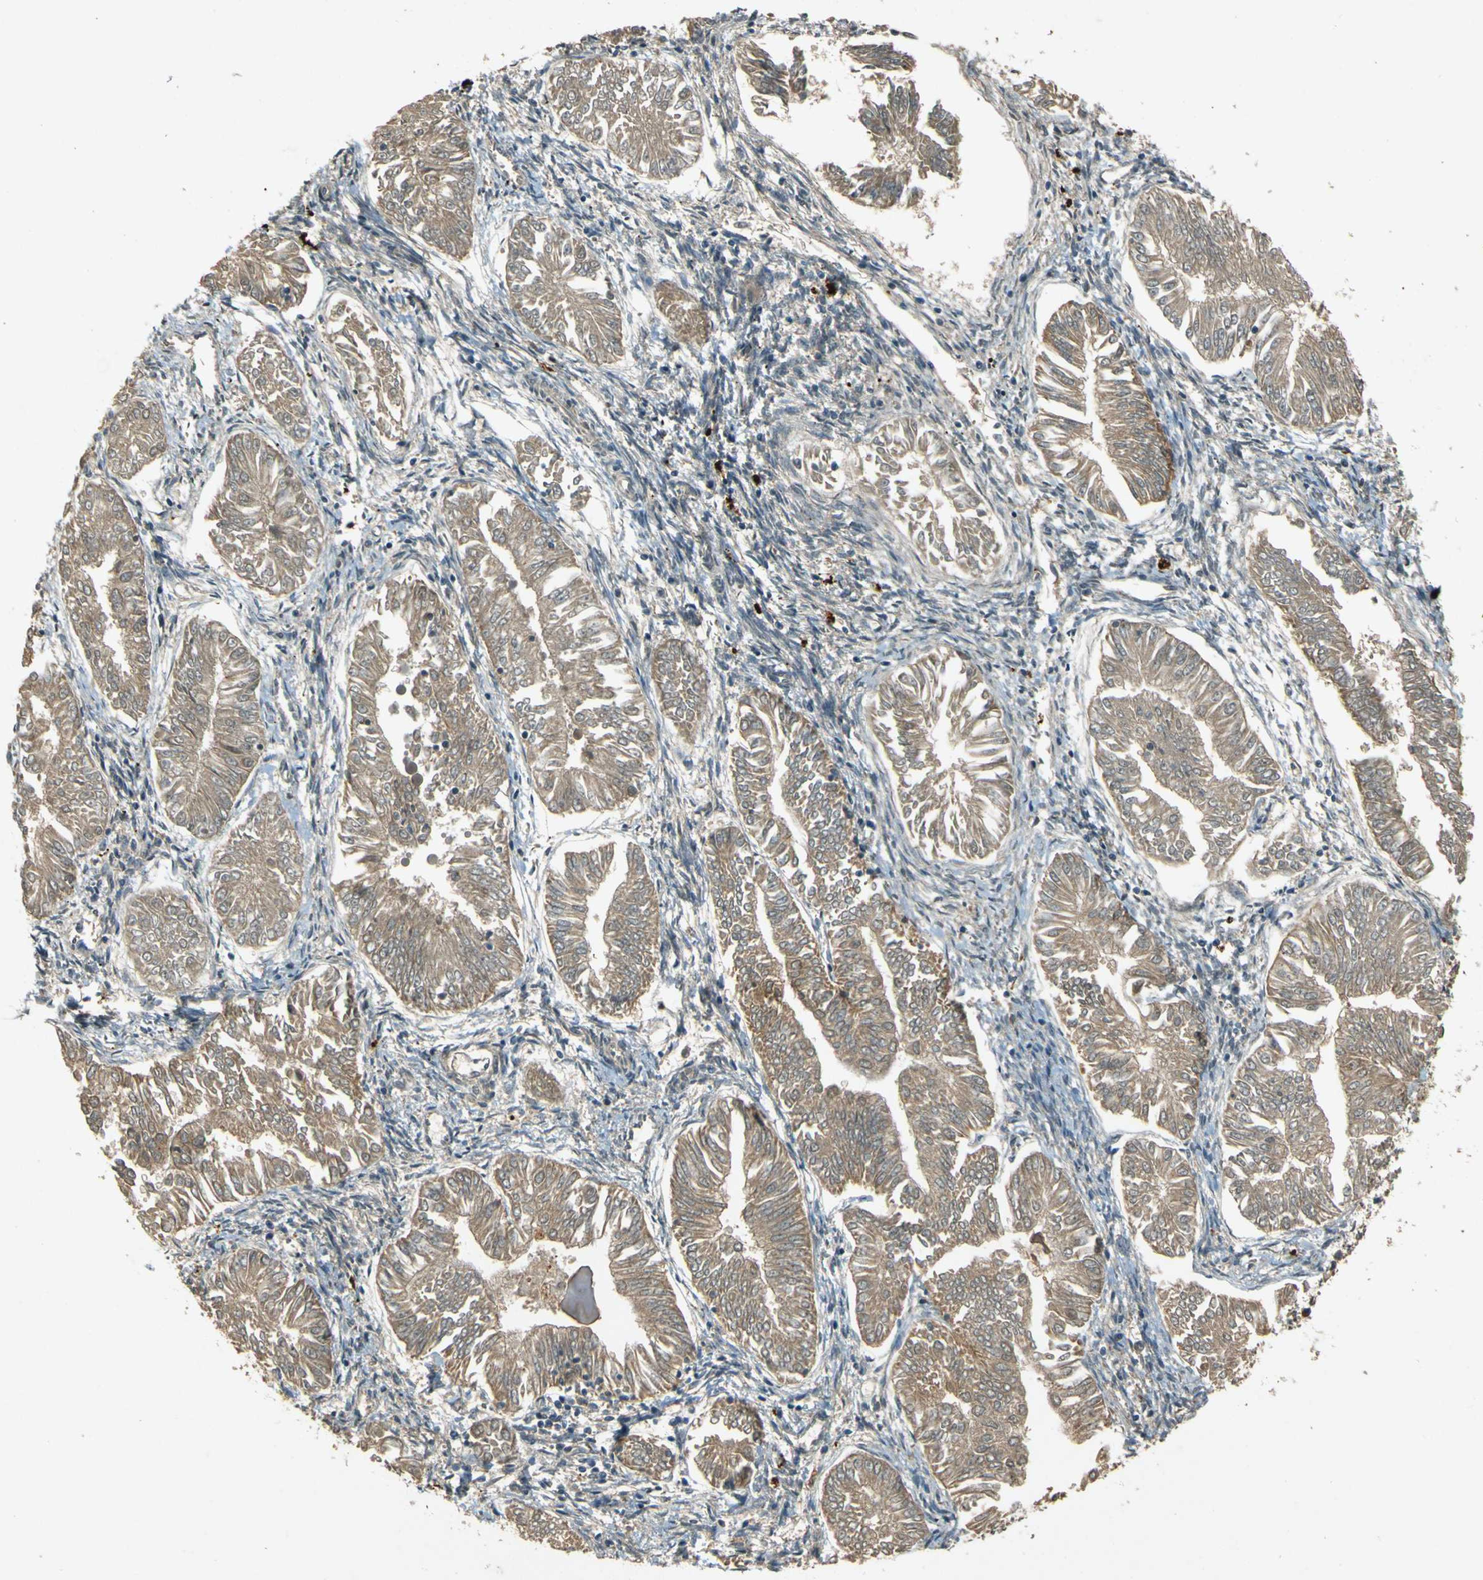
{"staining": {"intensity": "weak", "quantity": ">75%", "location": "cytoplasmic/membranous"}, "tissue": "endometrial cancer", "cell_type": "Tumor cells", "image_type": "cancer", "snomed": [{"axis": "morphology", "description": "Adenocarcinoma, NOS"}, {"axis": "topography", "description": "Endometrium"}], "caption": "About >75% of tumor cells in human endometrial adenocarcinoma show weak cytoplasmic/membranous protein positivity as visualized by brown immunohistochemical staining.", "gene": "MPDZ", "patient": {"sex": "female", "age": 53}}